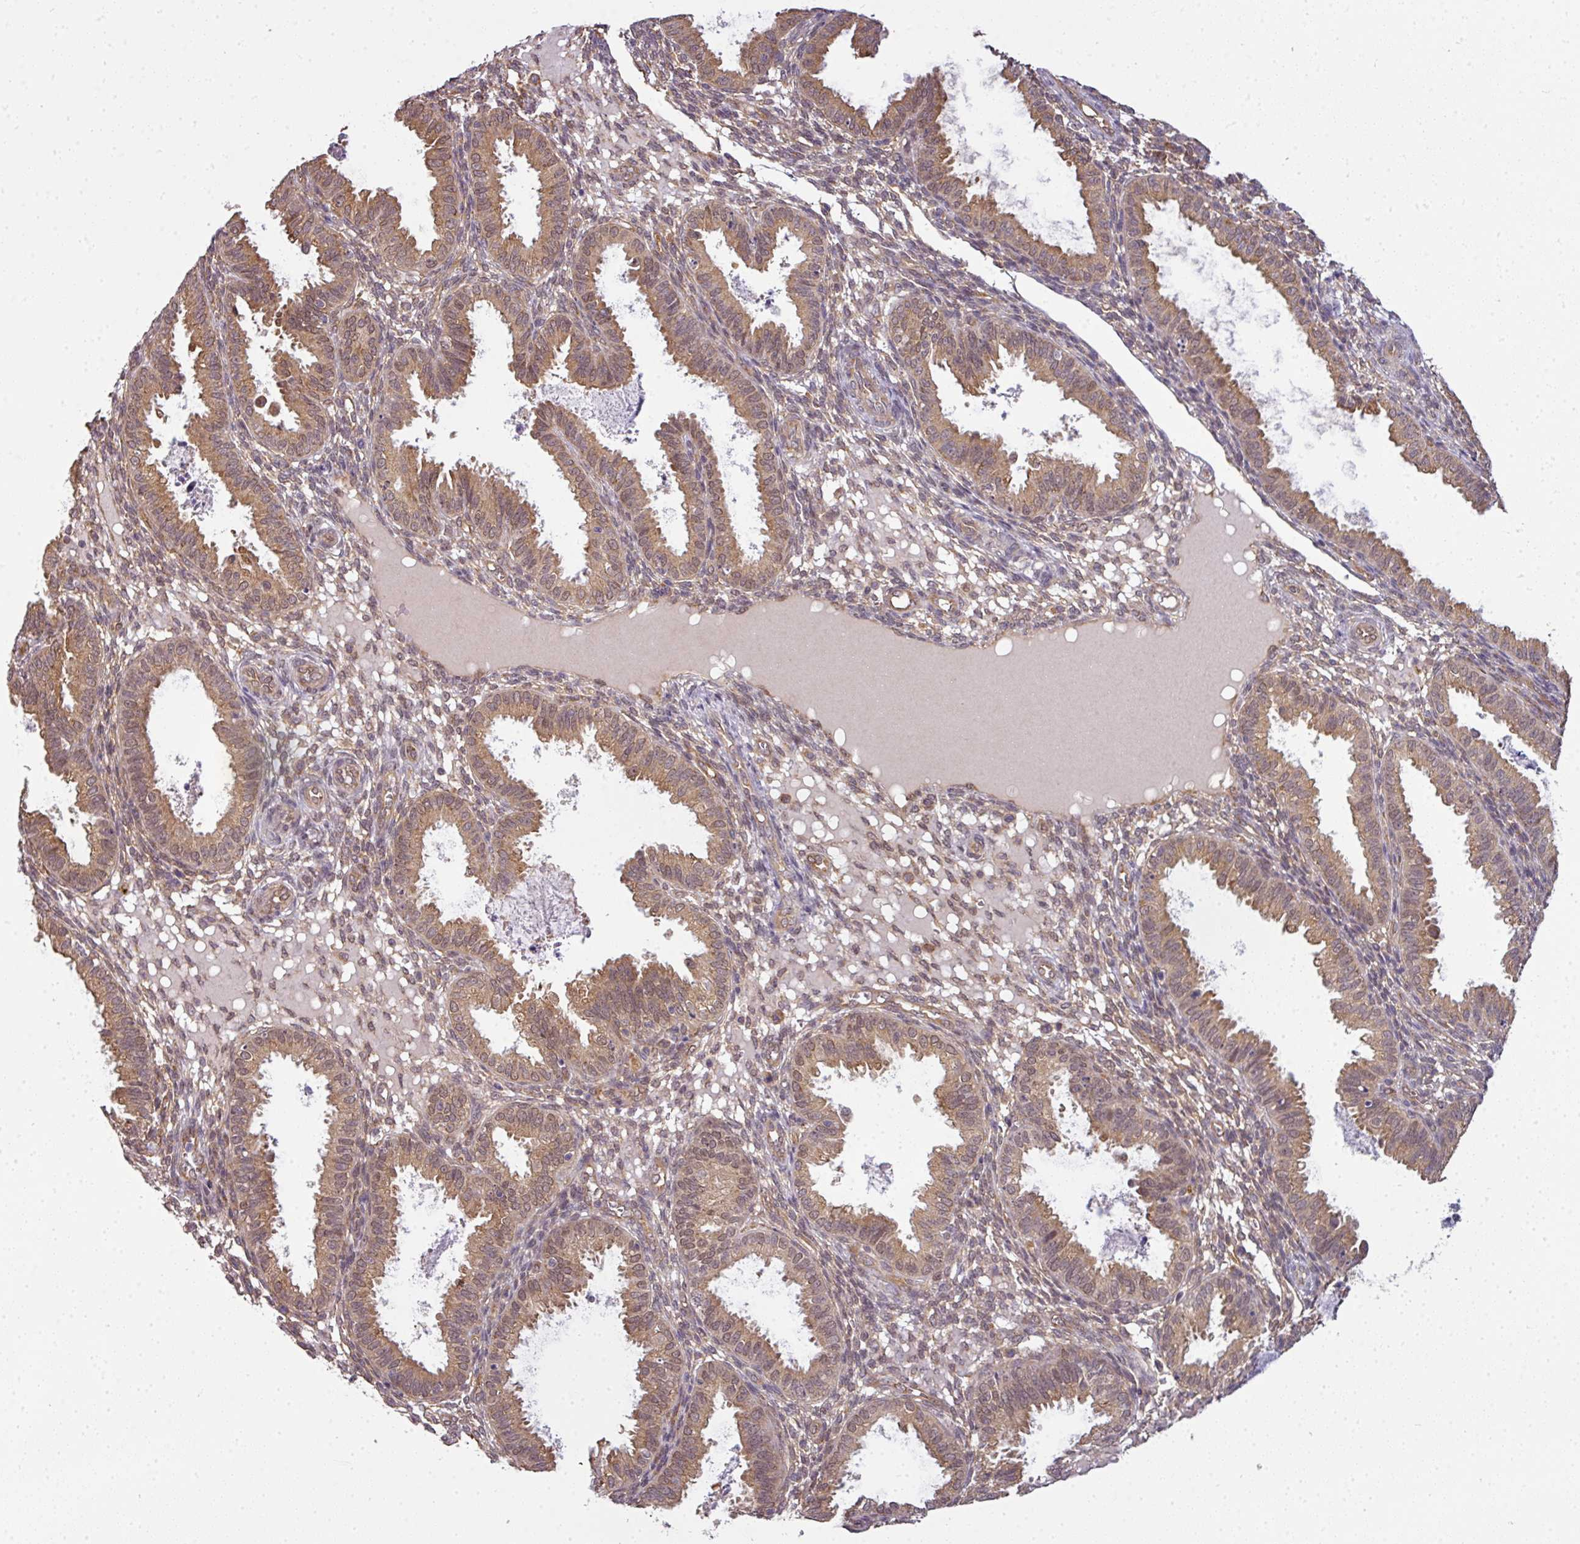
{"staining": {"intensity": "moderate", "quantity": "<25%", "location": "cytoplasmic/membranous"}, "tissue": "endometrium", "cell_type": "Cells in endometrial stroma", "image_type": "normal", "snomed": [{"axis": "morphology", "description": "Normal tissue, NOS"}, {"axis": "topography", "description": "Endometrium"}], "caption": "The micrograph reveals staining of normal endometrium, revealing moderate cytoplasmic/membranous protein positivity (brown color) within cells in endometrial stroma.", "gene": "RBM14", "patient": {"sex": "female", "age": 33}}